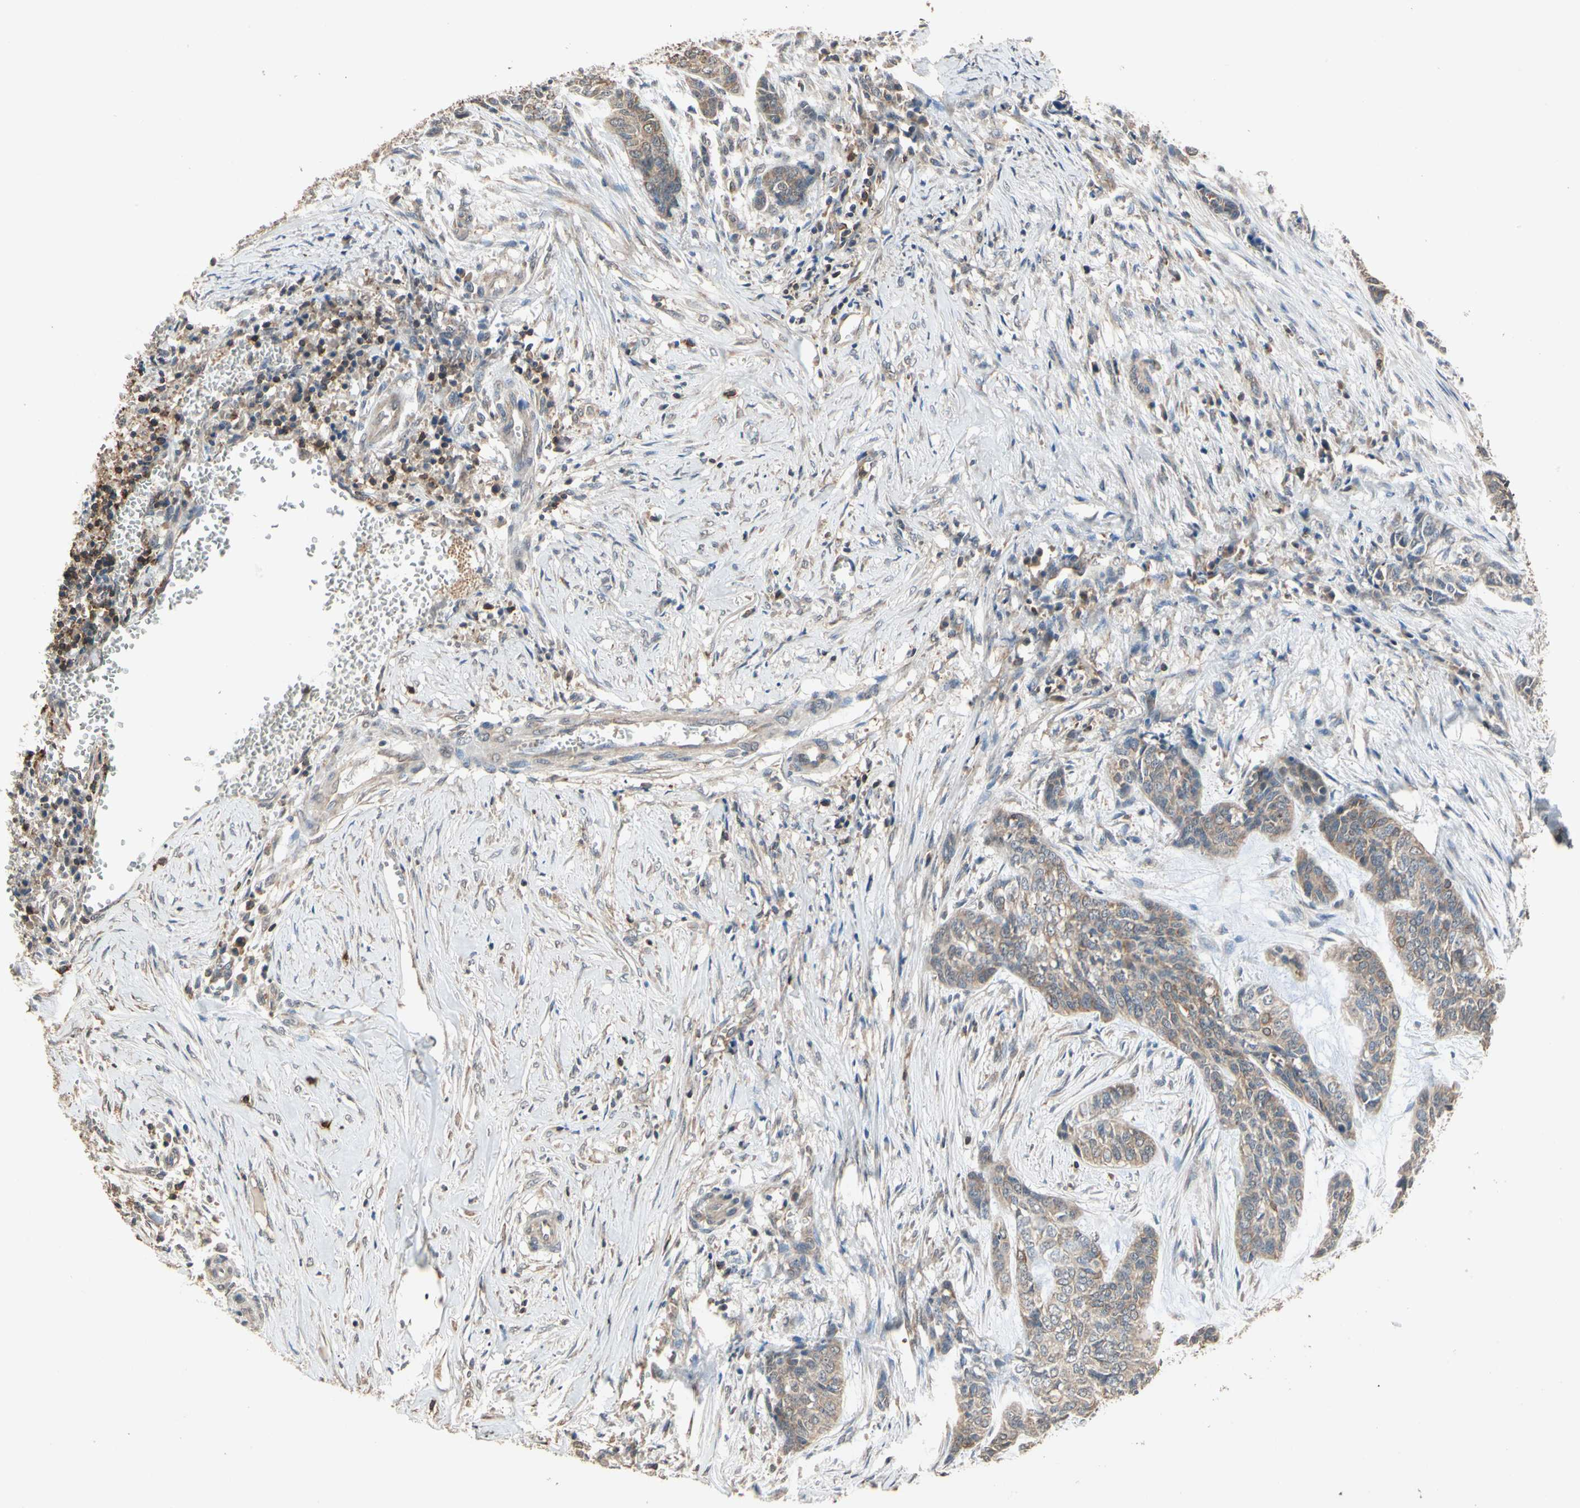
{"staining": {"intensity": "weak", "quantity": ">75%", "location": "cytoplasmic/membranous"}, "tissue": "skin cancer", "cell_type": "Tumor cells", "image_type": "cancer", "snomed": [{"axis": "morphology", "description": "Basal cell carcinoma"}, {"axis": "topography", "description": "Skin"}], "caption": "Skin basal cell carcinoma tissue reveals weak cytoplasmic/membranous staining in approximately >75% of tumor cells, visualized by immunohistochemistry.", "gene": "MAP3K10", "patient": {"sex": "female", "age": 64}}